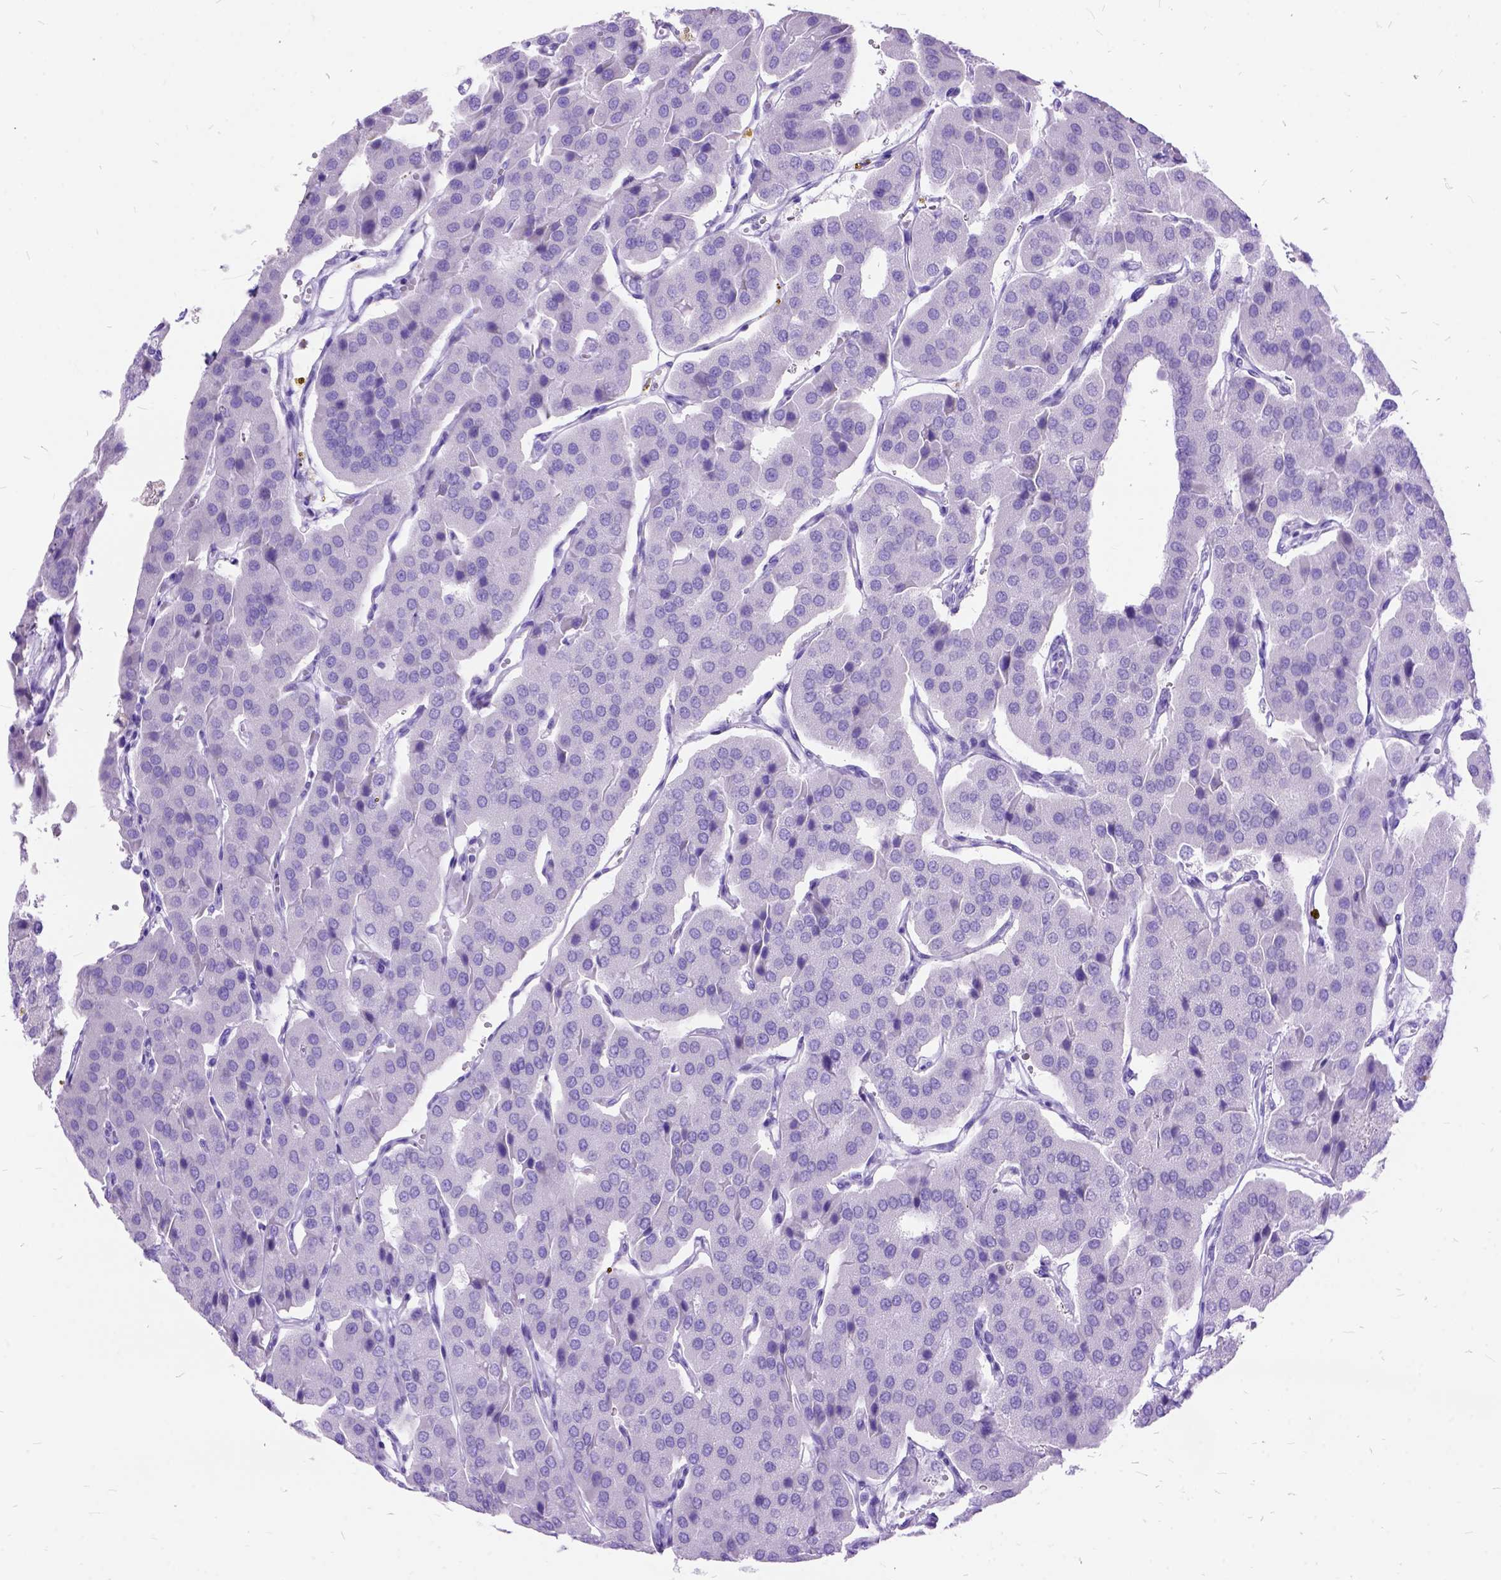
{"staining": {"intensity": "negative", "quantity": "none", "location": "none"}, "tissue": "parathyroid gland", "cell_type": "Glandular cells", "image_type": "normal", "snomed": [{"axis": "morphology", "description": "Normal tissue, NOS"}, {"axis": "morphology", "description": "Adenoma, NOS"}, {"axis": "topography", "description": "Parathyroid gland"}], "caption": "Glandular cells show no significant protein staining in benign parathyroid gland. (IHC, brightfield microscopy, high magnification).", "gene": "DNAH2", "patient": {"sex": "female", "age": 86}}